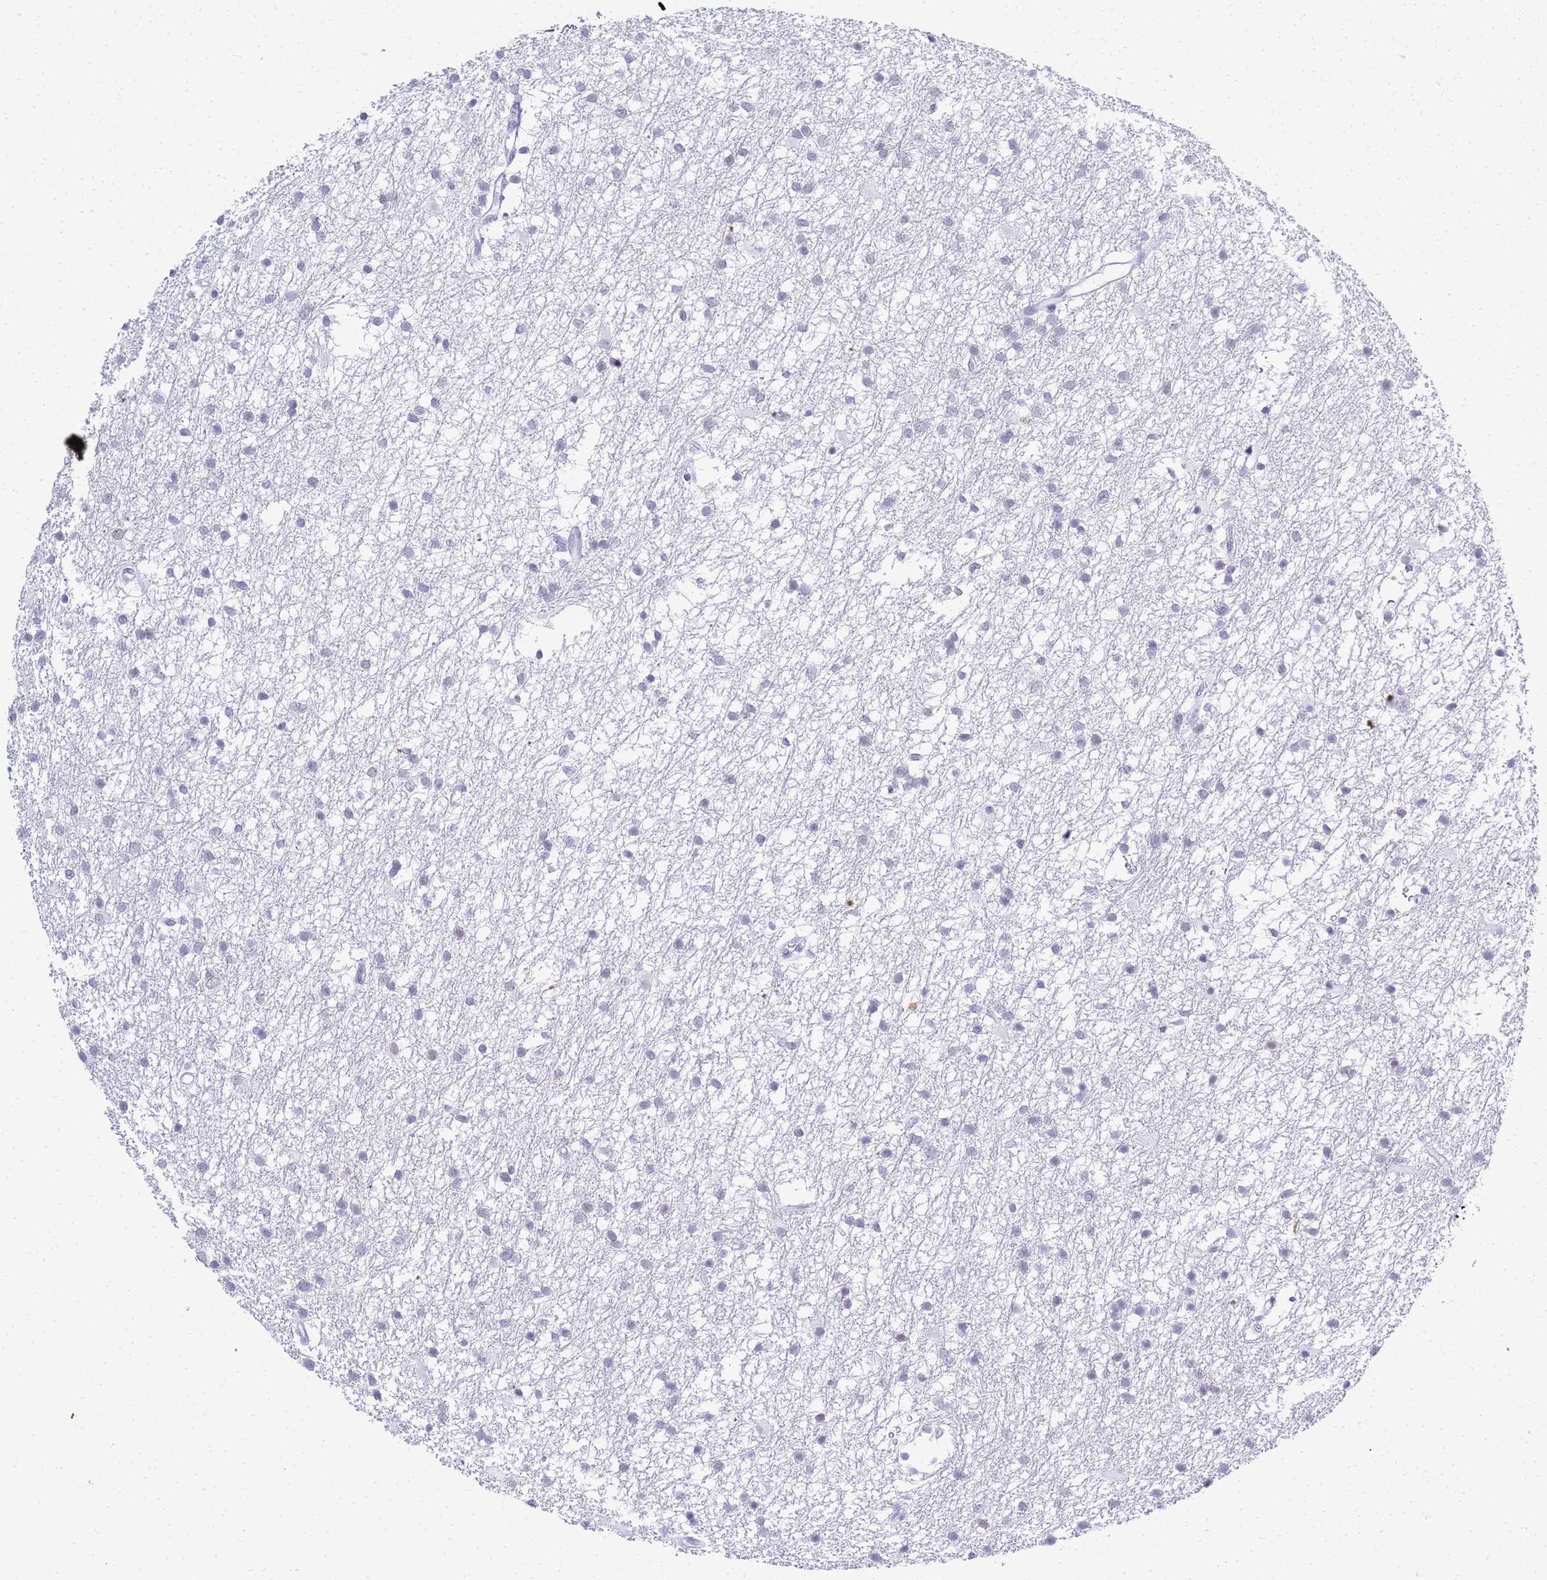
{"staining": {"intensity": "negative", "quantity": "none", "location": "none"}, "tissue": "glioma", "cell_type": "Tumor cells", "image_type": "cancer", "snomed": [{"axis": "morphology", "description": "Glioma, malignant, High grade"}, {"axis": "topography", "description": "Brain"}], "caption": "A high-resolution image shows immunohistochemistry staining of glioma, which shows no significant positivity in tumor cells.", "gene": "SLC7A9", "patient": {"sex": "male", "age": 77}}